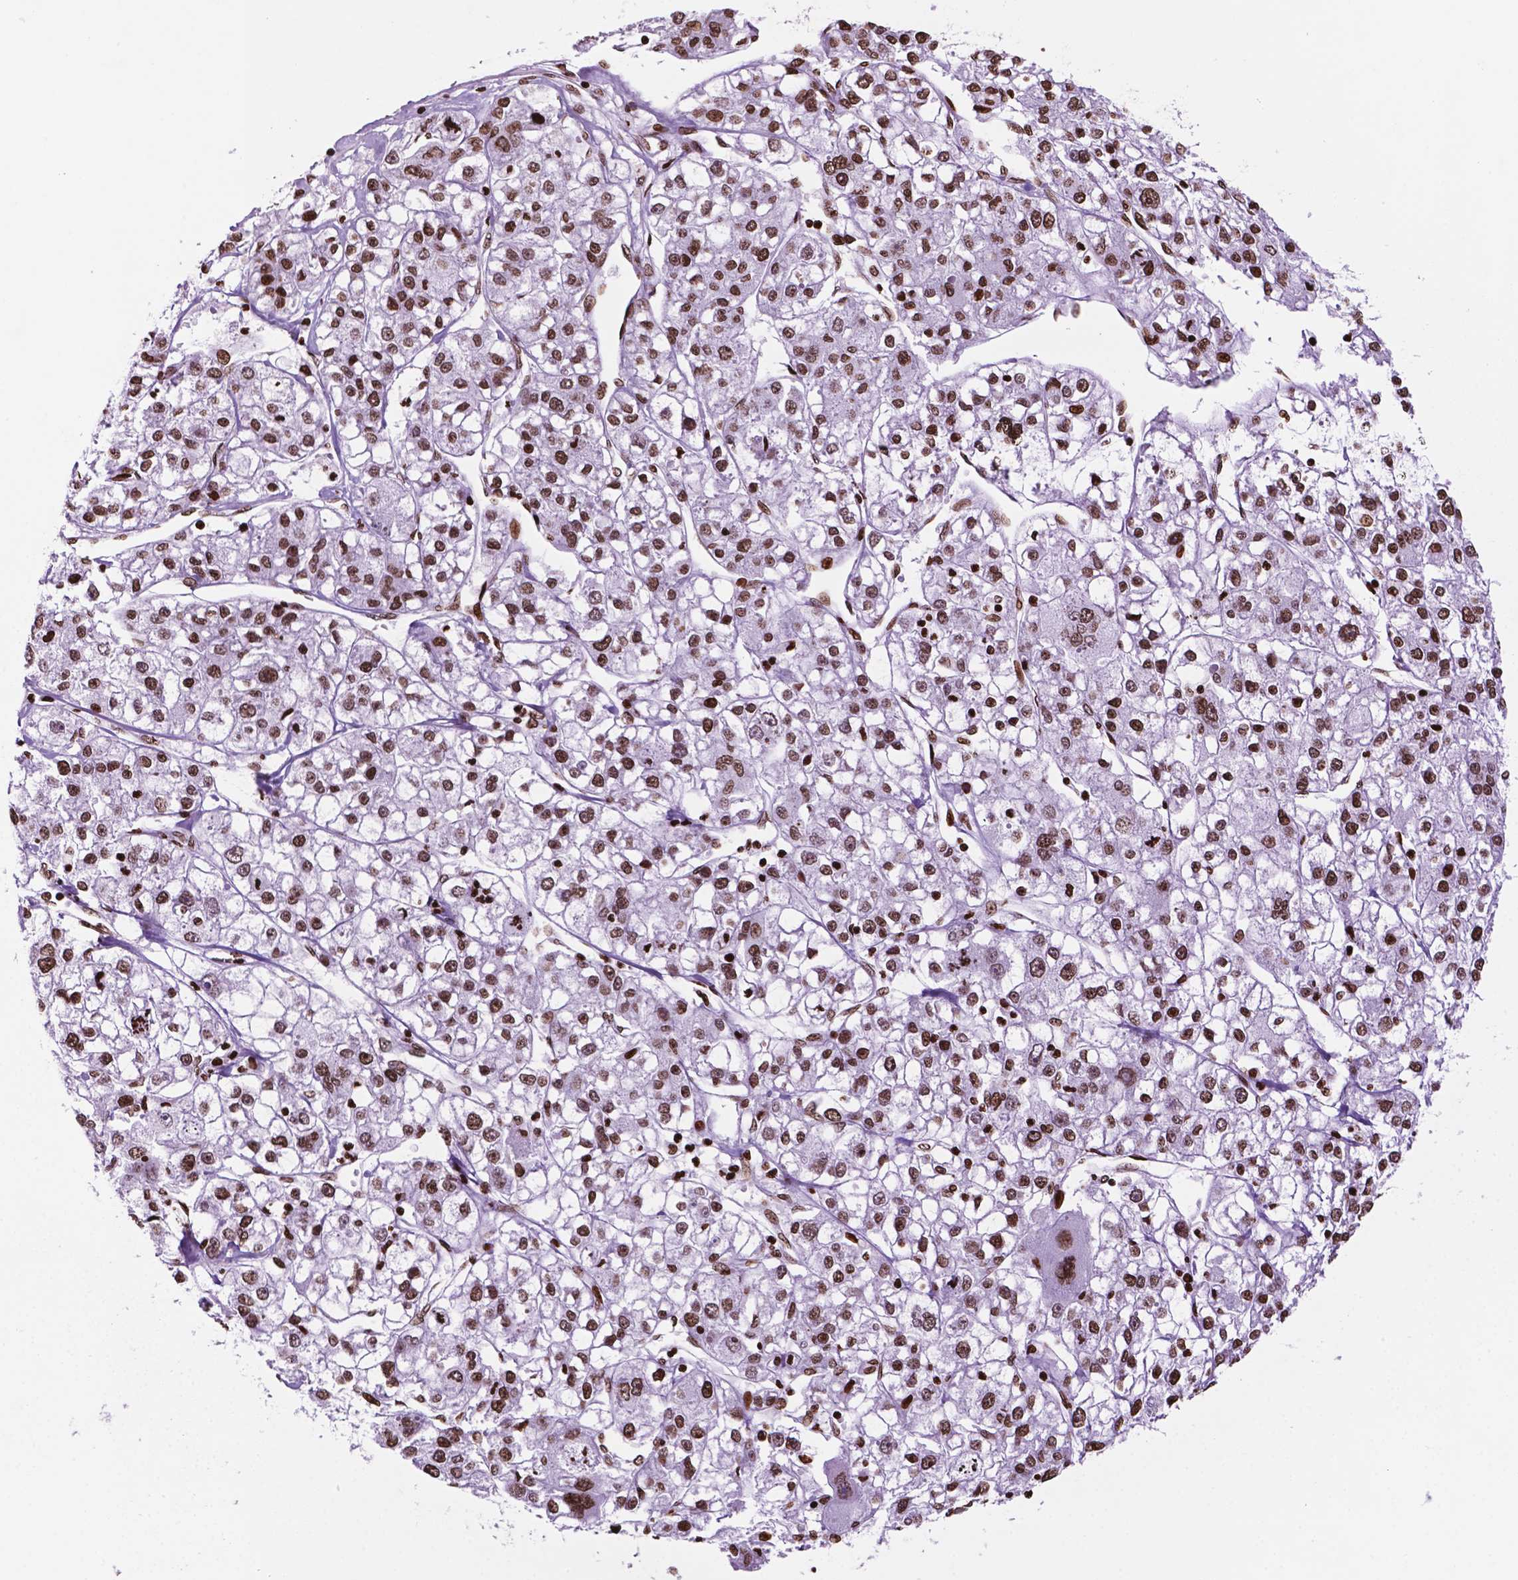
{"staining": {"intensity": "moderate", "quantity": ">75%", "location": "nuclear"}, "tissue": "liver cancer", "cell_type": "Tumor cells", "image_type": "cancer", "snomed": [{"axis": "morphology", "description": "Carcinoma, Hepatocellular, NOS"}, {"axis": "topography", "description": "Liver"}], "caption": "This is a photomicrograph of IHC staining of liver cancer, which shows moderate expression in the nuclear of tumor cells.", "gene": "TMEM250", "patient": {"sex": "male", "age": 56}}